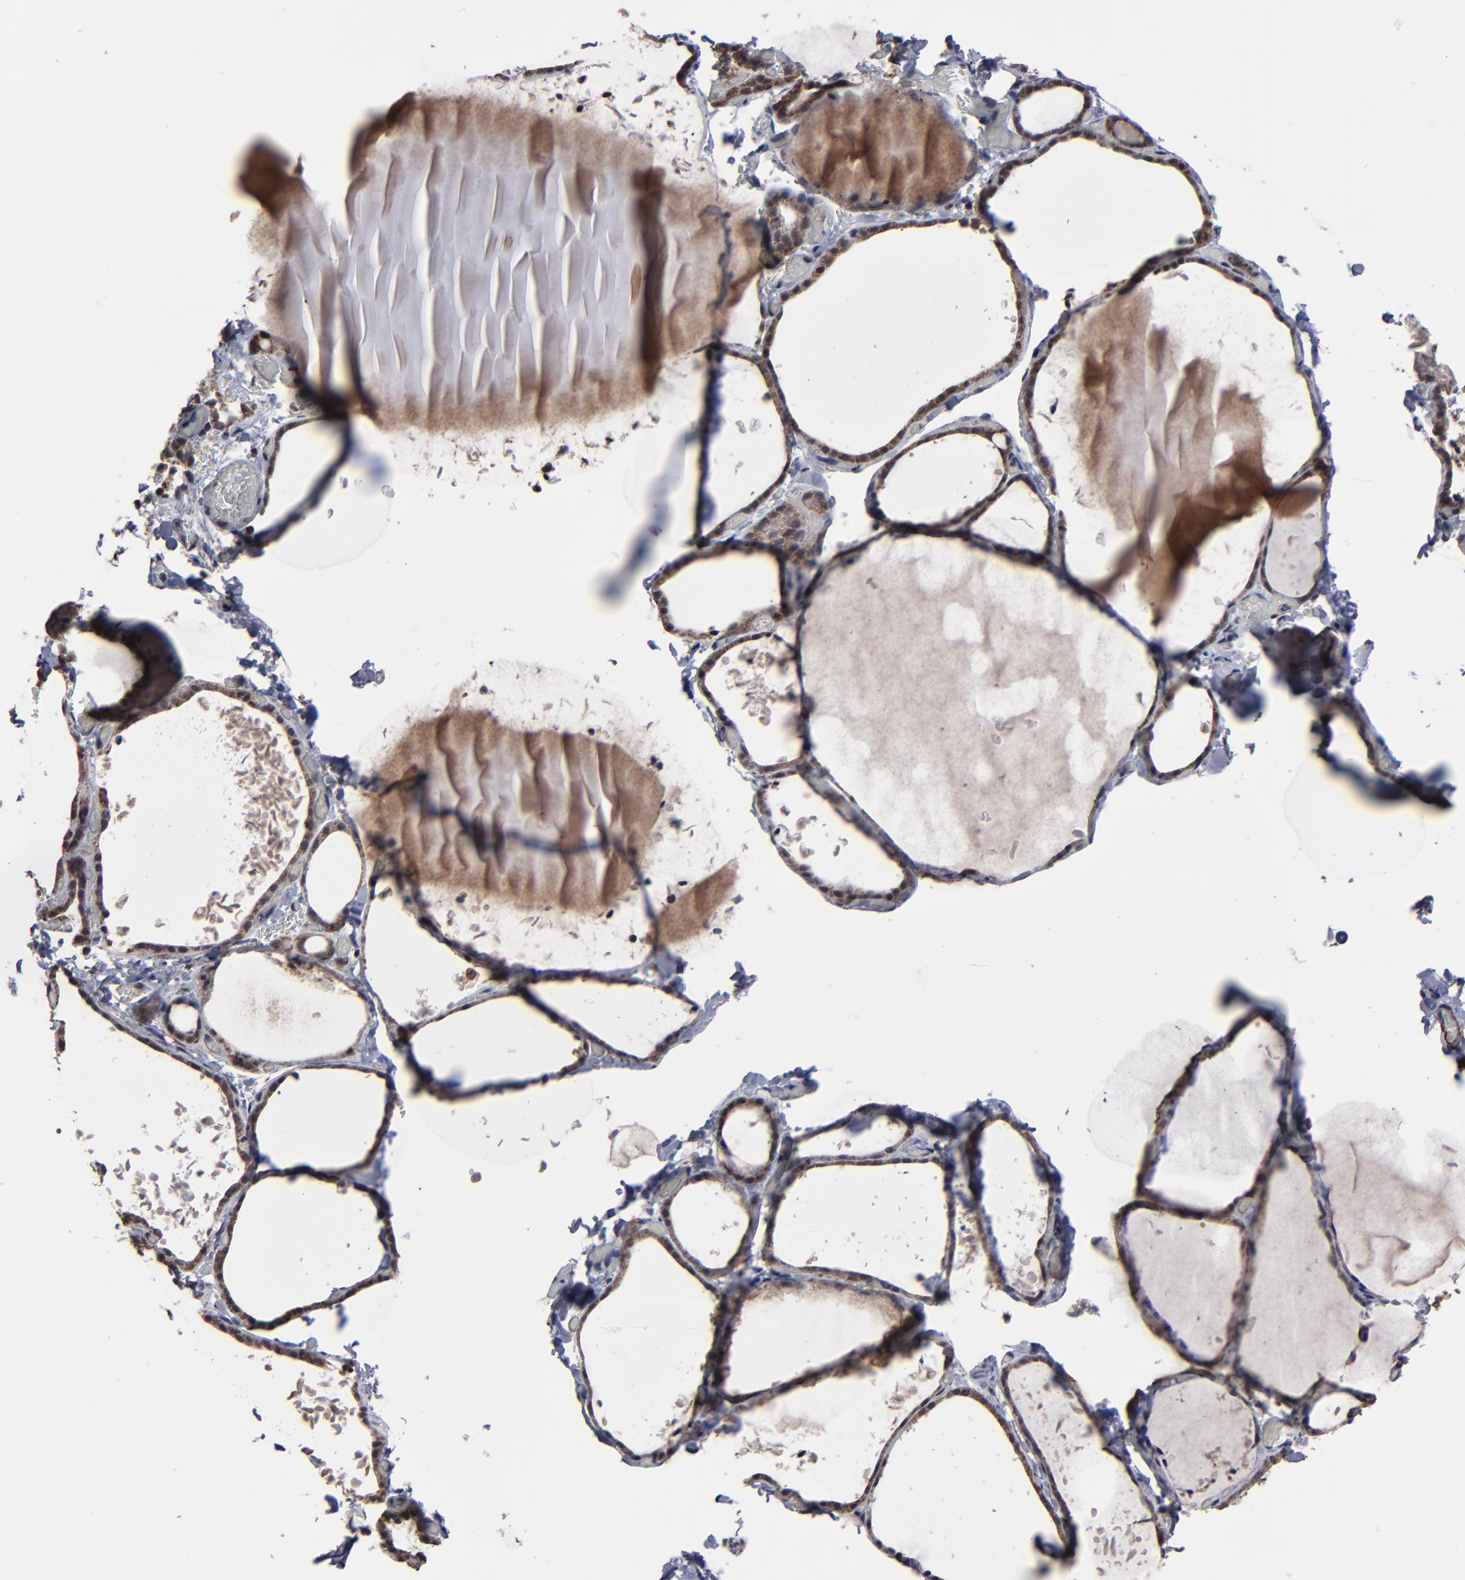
{"staining": {"intensity": "weak", "quantity": ">75%", "location": "cytoplasmic/membranous"}, "tissue": "thyroid gland", "cell_type": "Glandular cells", "image_type": "normal", "snomed": [{"axis": "morphology", "description": "Normal tissue, NOS"}, {"axis": "topography", "description": "Thyroid gland"}], "caption": "Immunohistochemistry (DAB) staining of unremarkable human thyroid gland reveals weak cytoplasmic/membranous protein expression in approximately >75% of glandular cells.", "gene": "BNIP3", "patient": {"sex": "female", "age": 22}}